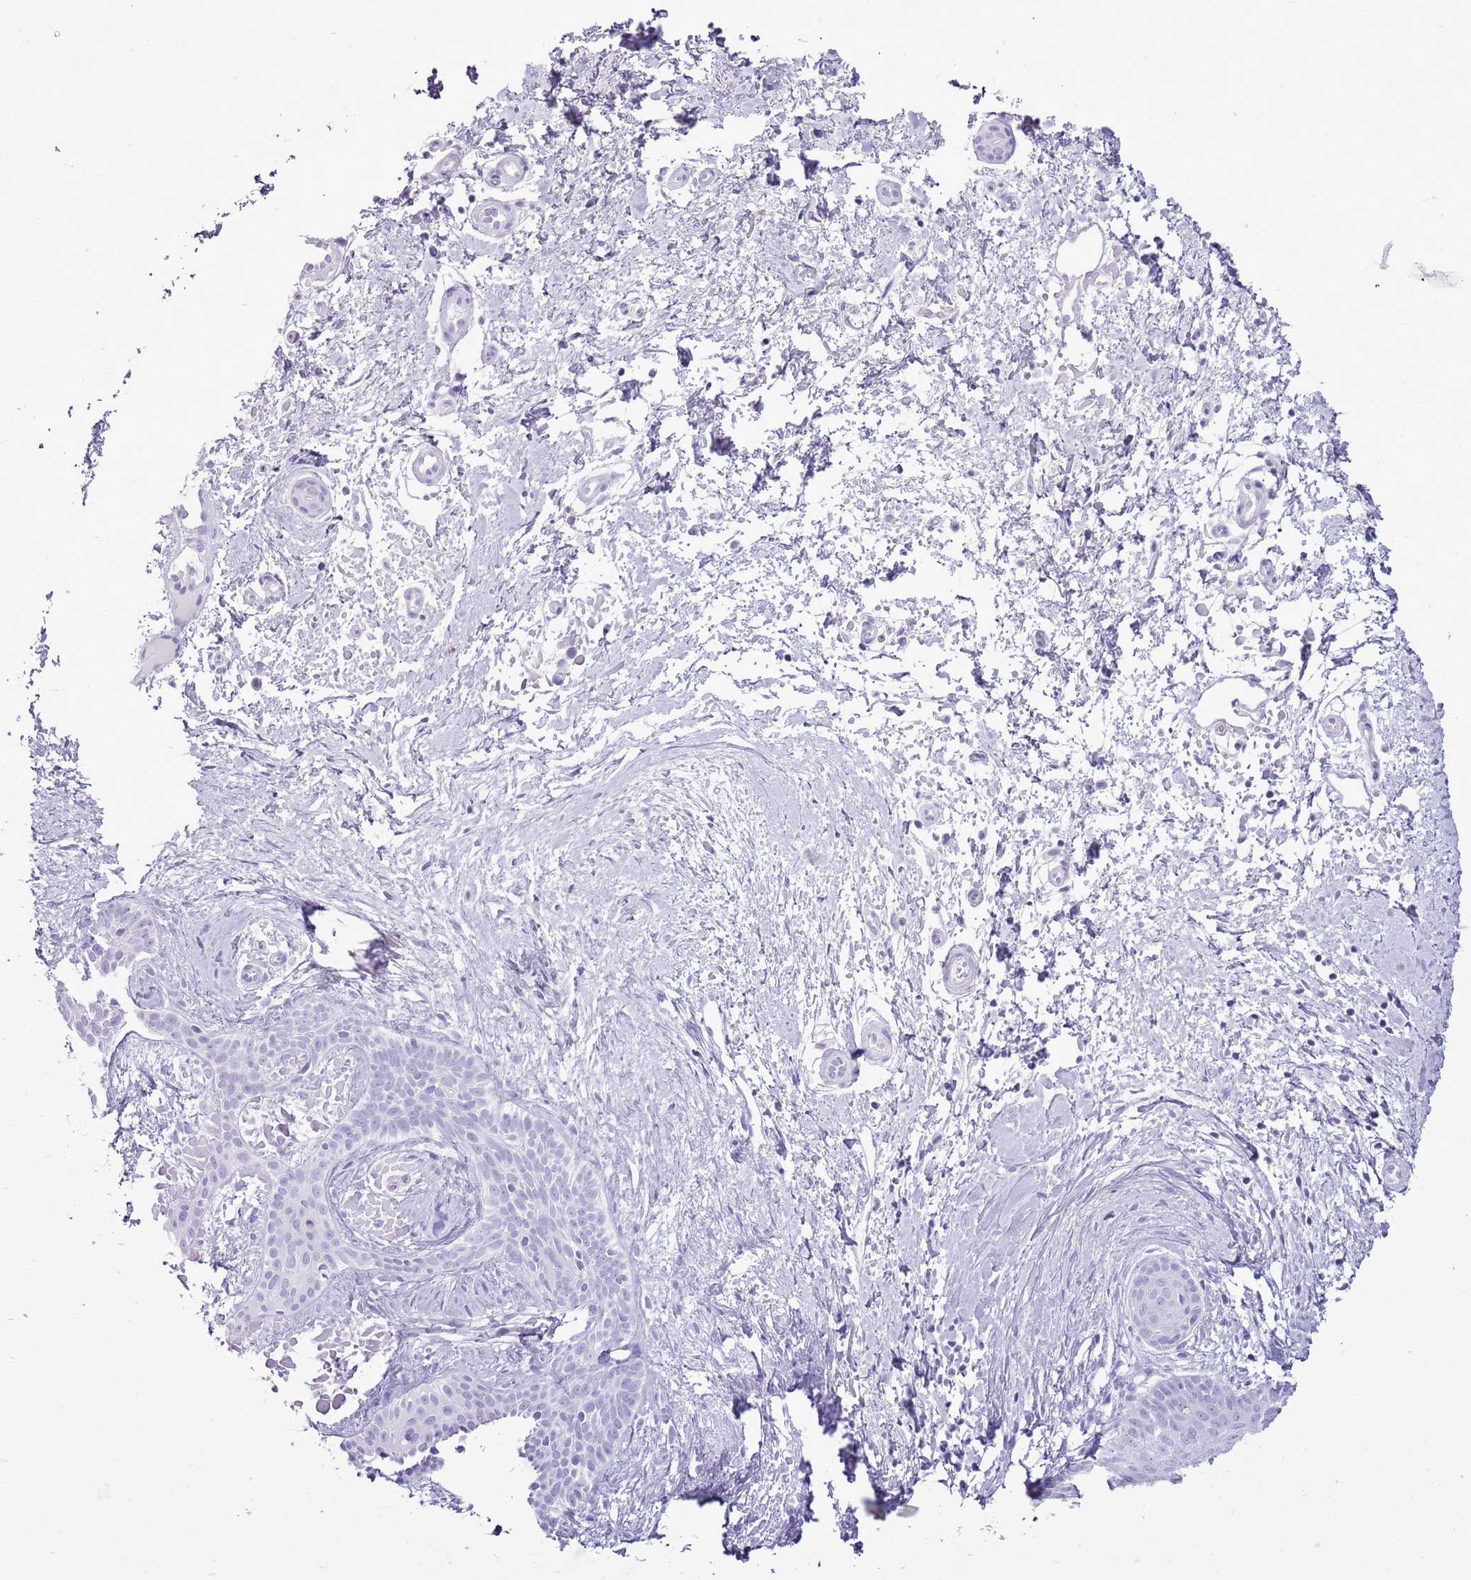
{"staining": {"intensity": "negative", "quantity": "none", "location": "none"}, "tissue": "skin cancer", "cell_type": "Tumor cells", "image_type": "cancer", "snomed": [{"axis": "morphology", "description": "Basal cell carcinoma"}, {"axis": "topography", "description": "Skin"}], "caption": "IHC of skin cancer reveals no expression in tumor cells. (DAB (3,3'-diaminobenzidine) IHC with hematoxylin counter stain).", "gene": "RPL3L", "patient": {"sex": "male", "age": 78}}